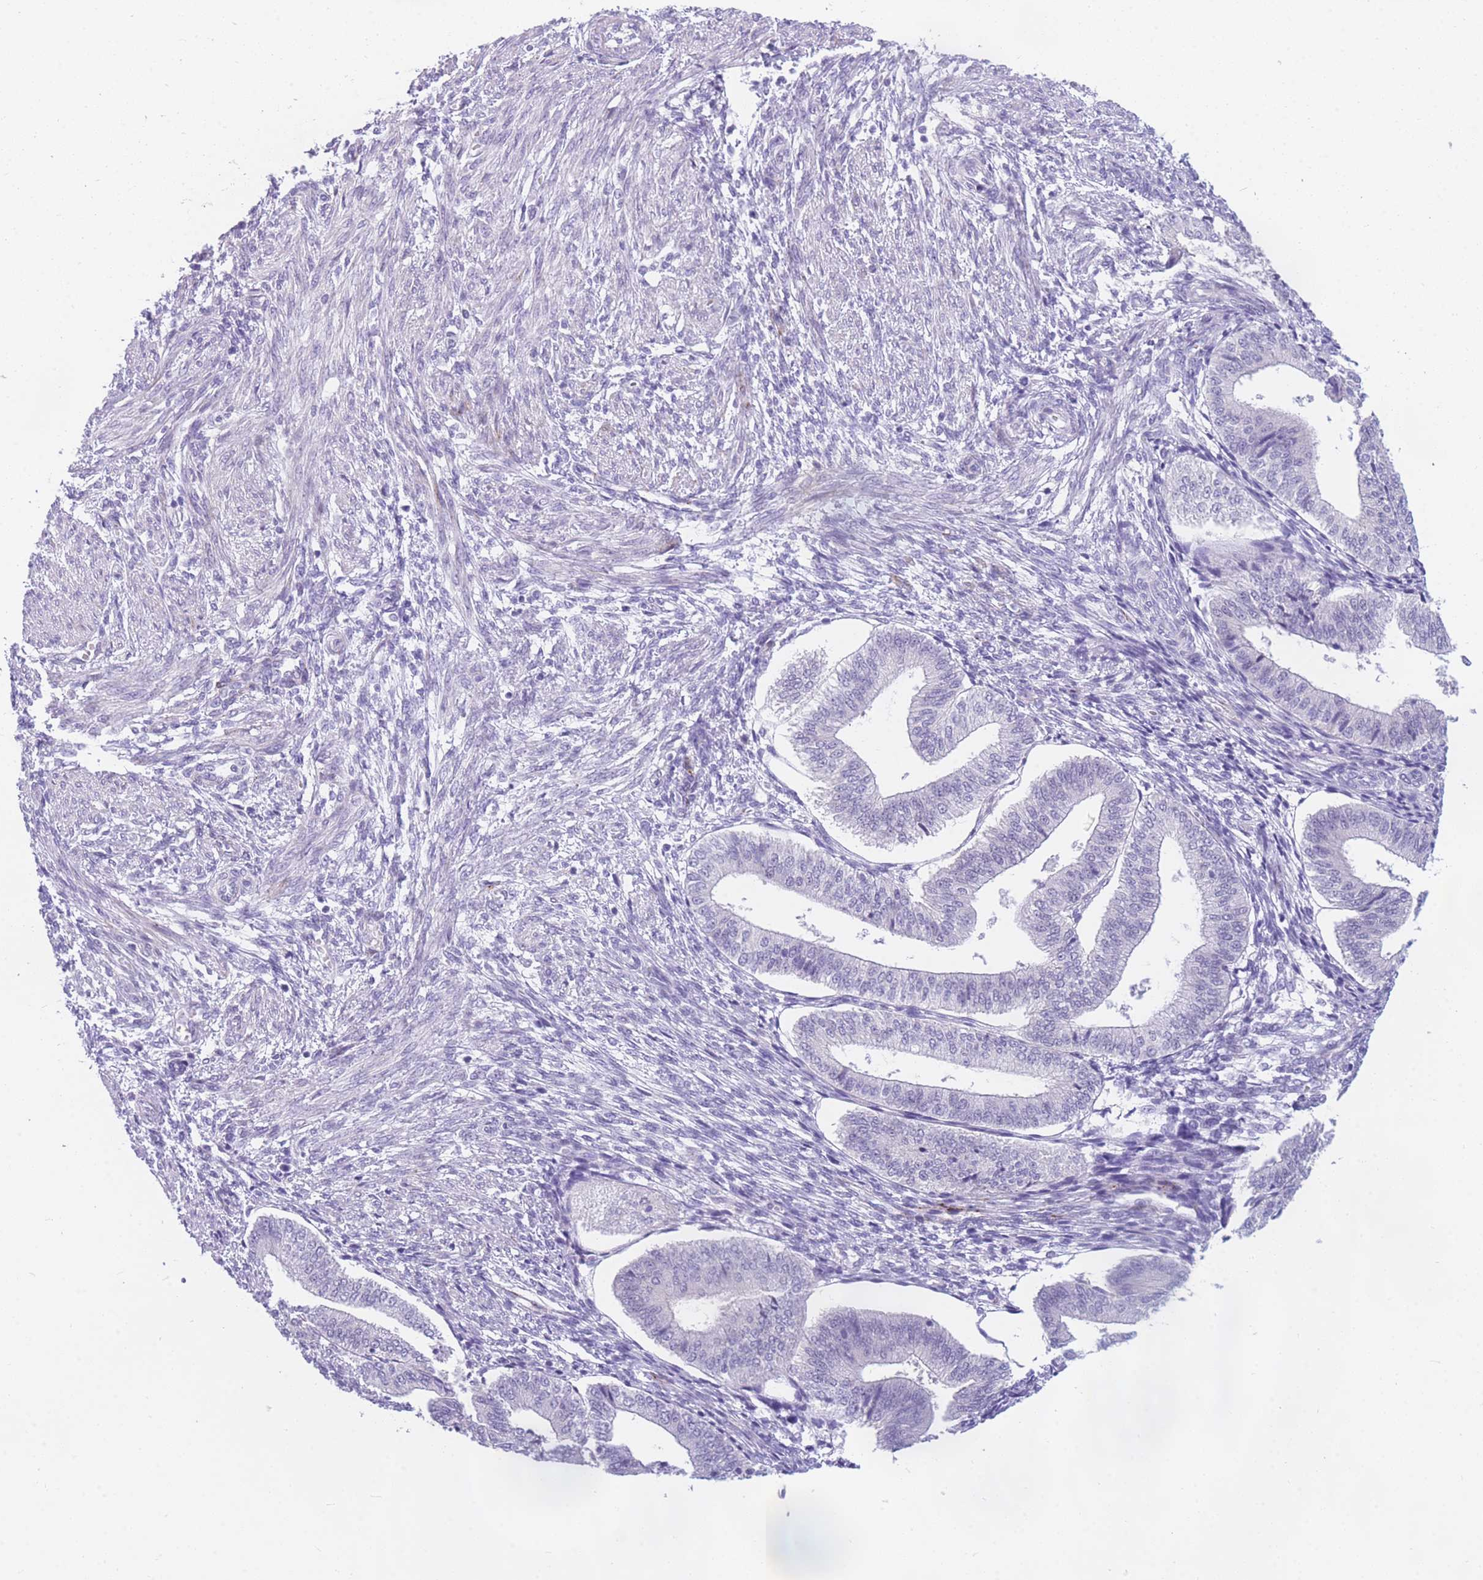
{"staining": {"intensity": "negative", "quantity": "none", "location": "none"}, "tissue": "endometrium", "cell_type": "Cells in endometrial stroma", "image_type": "normal", "snomed": [{"axis": "morphology", "description": "Normal tissue, NOS"}, {"axis": "topography", "description": "Endometrium"}], "caption": "Cells in endometrial stroma show no significant protein positivity in benign endometrium.", "gene": "DDX49", "patient": {"sex": "female", "age": 34}}